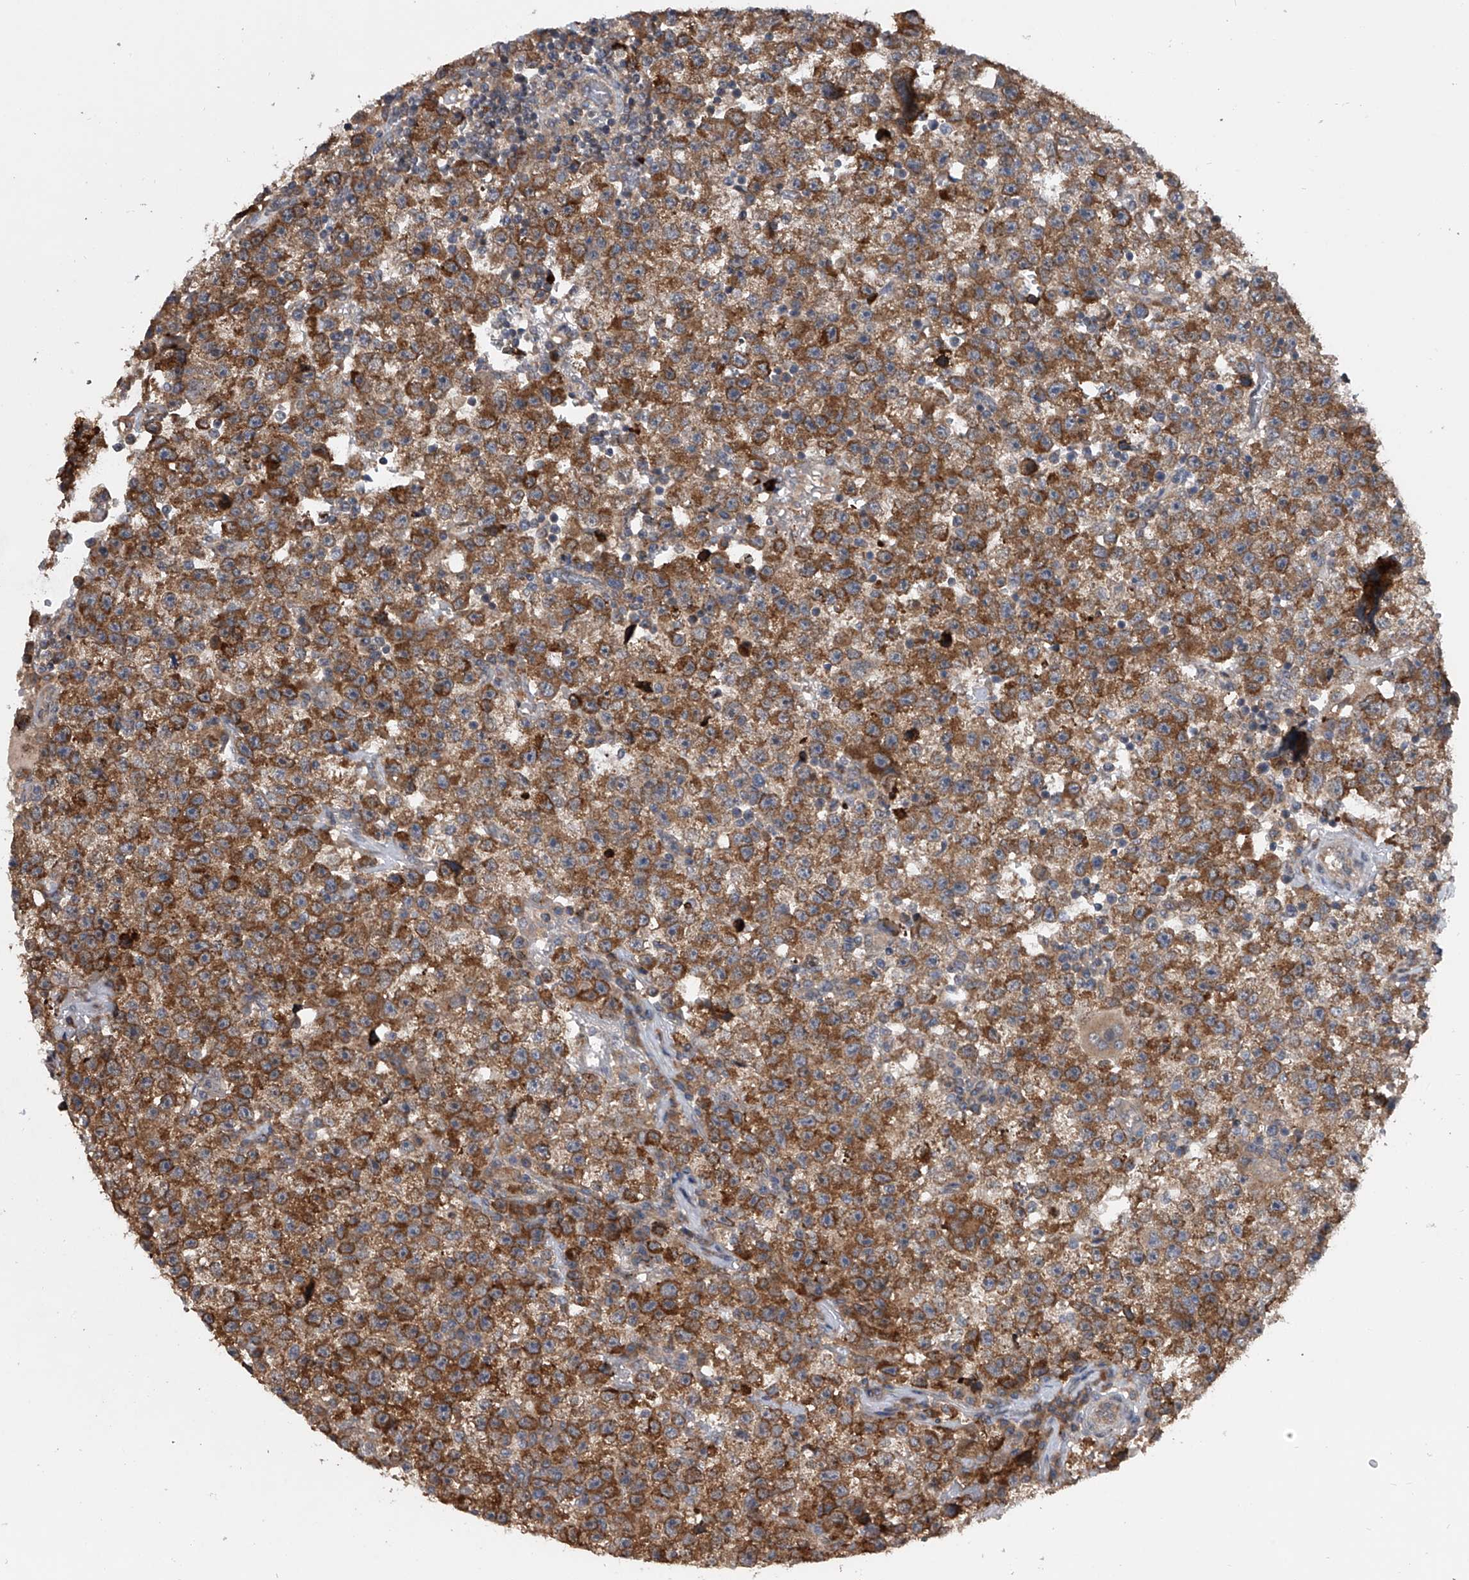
{"staining": {"intensity": "strong", "quantity": ">75%", "location": "cytoplasmic/membranous"}, "tissue": "testis cancer", "cell_type": "Tumor cells", "image_type": "cancer", "snomed": [{"axis": "morphology", "description": "Seminoma, NOS"}, {"axis": "topography", "description": "Testis"}], "caption": "Testis cancer (seminoma) was stained to show a protein in brown. There is high levels of strong cytoplasmic/membranous expression in about >75% of tumor cells.", "gene": "GEMIN8", "patient": {"sex": "male", "age": 22}}